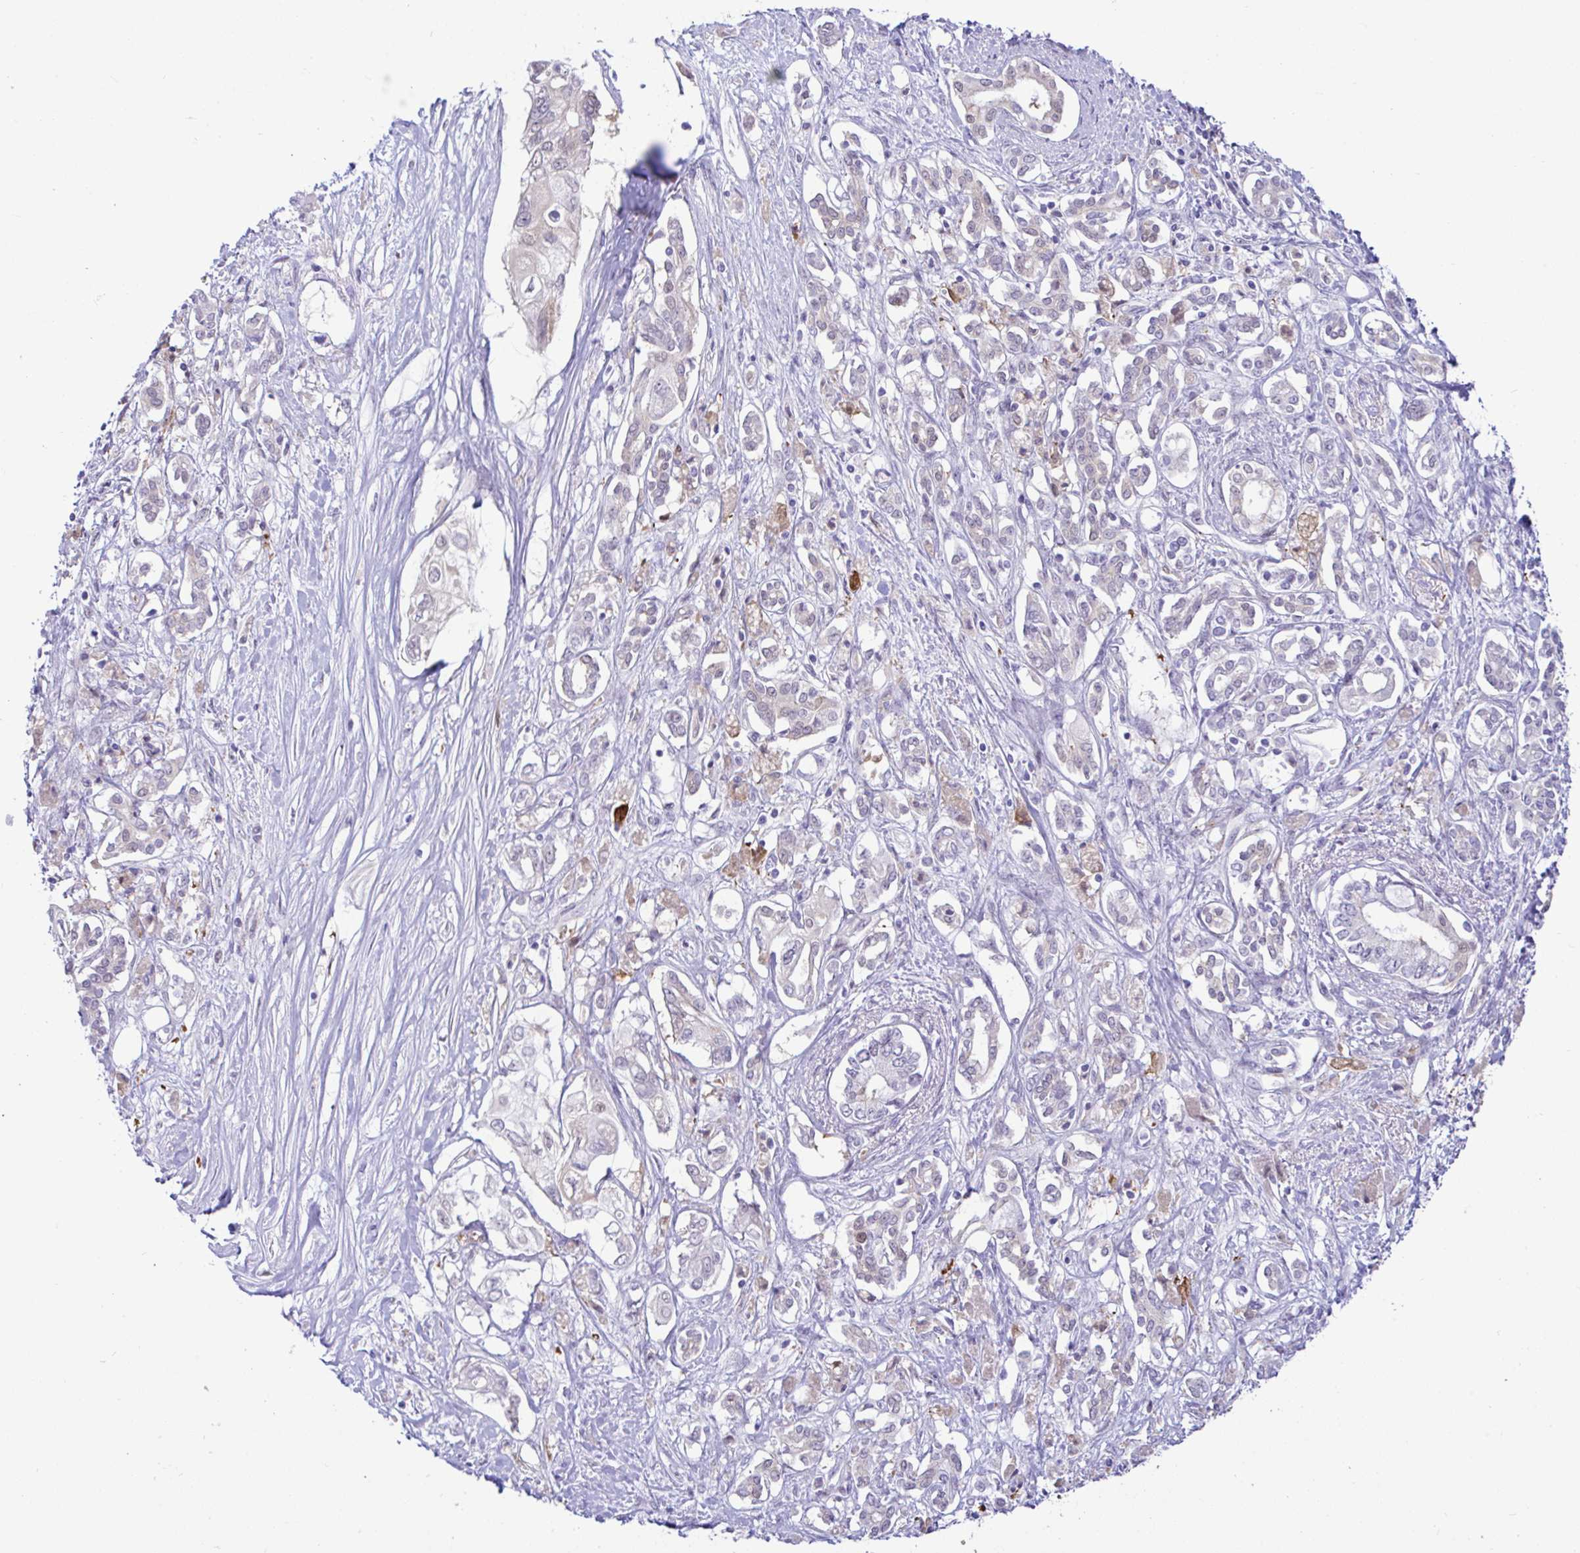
{"staining": {"intensity": "negative", "quantity": "none", "location": "none"}, "tissue": "pancreatic cancer", "cell_type": "Tumor cells", "image_type": "cancer", "snomed": [{"axis": "morphology", "description": "Adenocarcinoma, NOS"}, {"axis": "topography", "description": "Pancreas"}], "caption": "Protein analysis of pancreatic adenocarcinoma reveals no significant staining in tumor cells.", "gene": "ZNF485", "patient": {"sex": "female", "age": 63}}